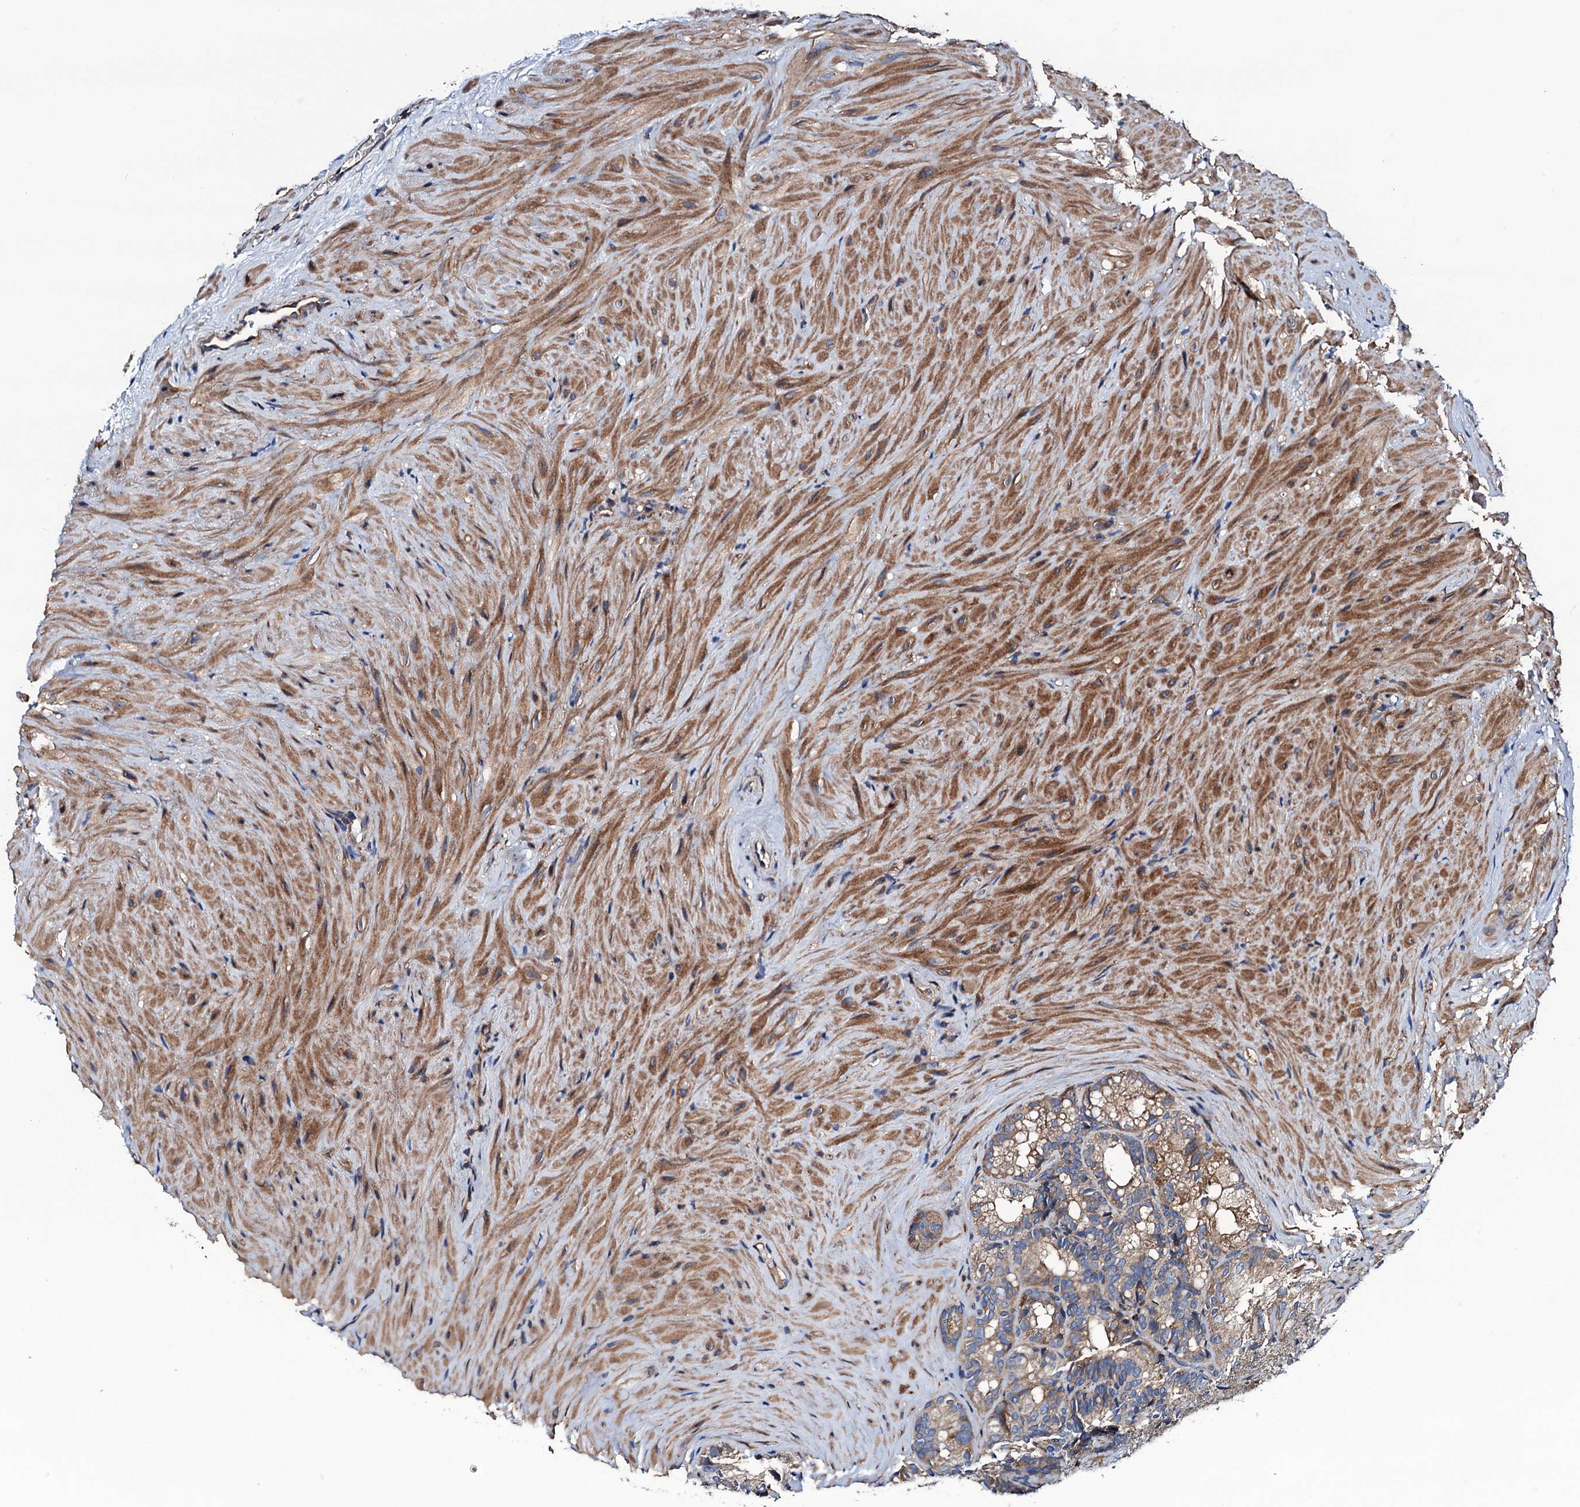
{"staining": {"intensity": "moderate", "quantity": ">75%", "location": "cytoplasmic/membranous"}, "tissue": "seminal vesicle", "cell_type": "Glandular cells", "image_type": "normal", "snomed": [{"axis": "morphology", "description": "Normal tissue, NOS"}, {"axis": "topography", "description": "Seminal veicle"}], "caption": "Immunohistochemical staining of benign human seminal vesicle displays >75% levels of moderate cytoplasmic/membranous protein positivity in approximately >75% of glandular cells.", "gene": "NEK1", "patient": {"sex": "male", "age": 60}}